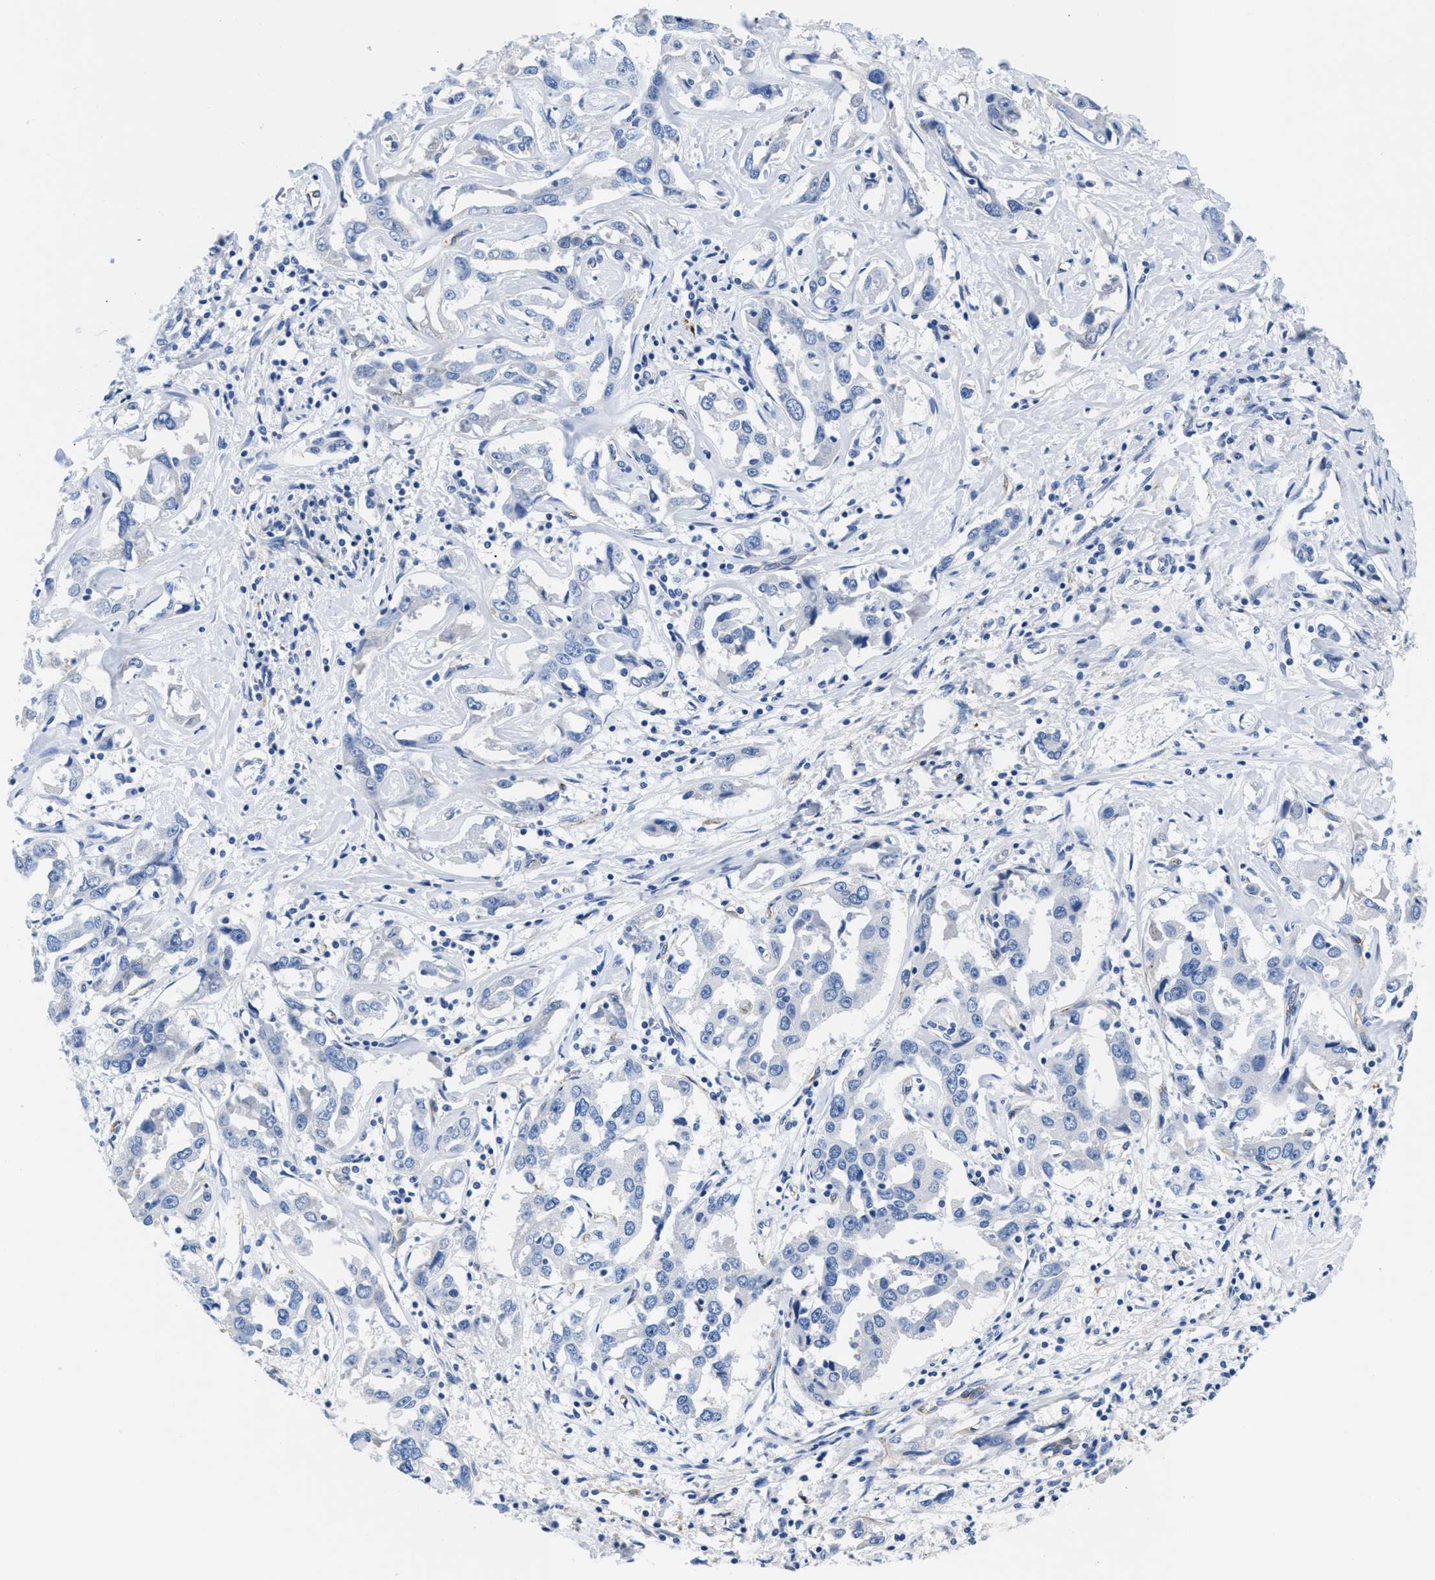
{"staining": {"intensity": "negative", "quantity": "none", "location": "none"}, "tissue": "liver cancer", "cell_type": "Tumor cells", "image_type": "cancer", "snomed": [{"axis": "morphology", "description": "Cholangiocarcinoma"}, {"axis": "topography", "description": "Liver"}], "caption": "A photomicrograph of human cholangiocarcinoma (liver) is negative for staining in tumor cells.", "gene": "SLFN13", "patient": {"sex": "male", "age": 59}}